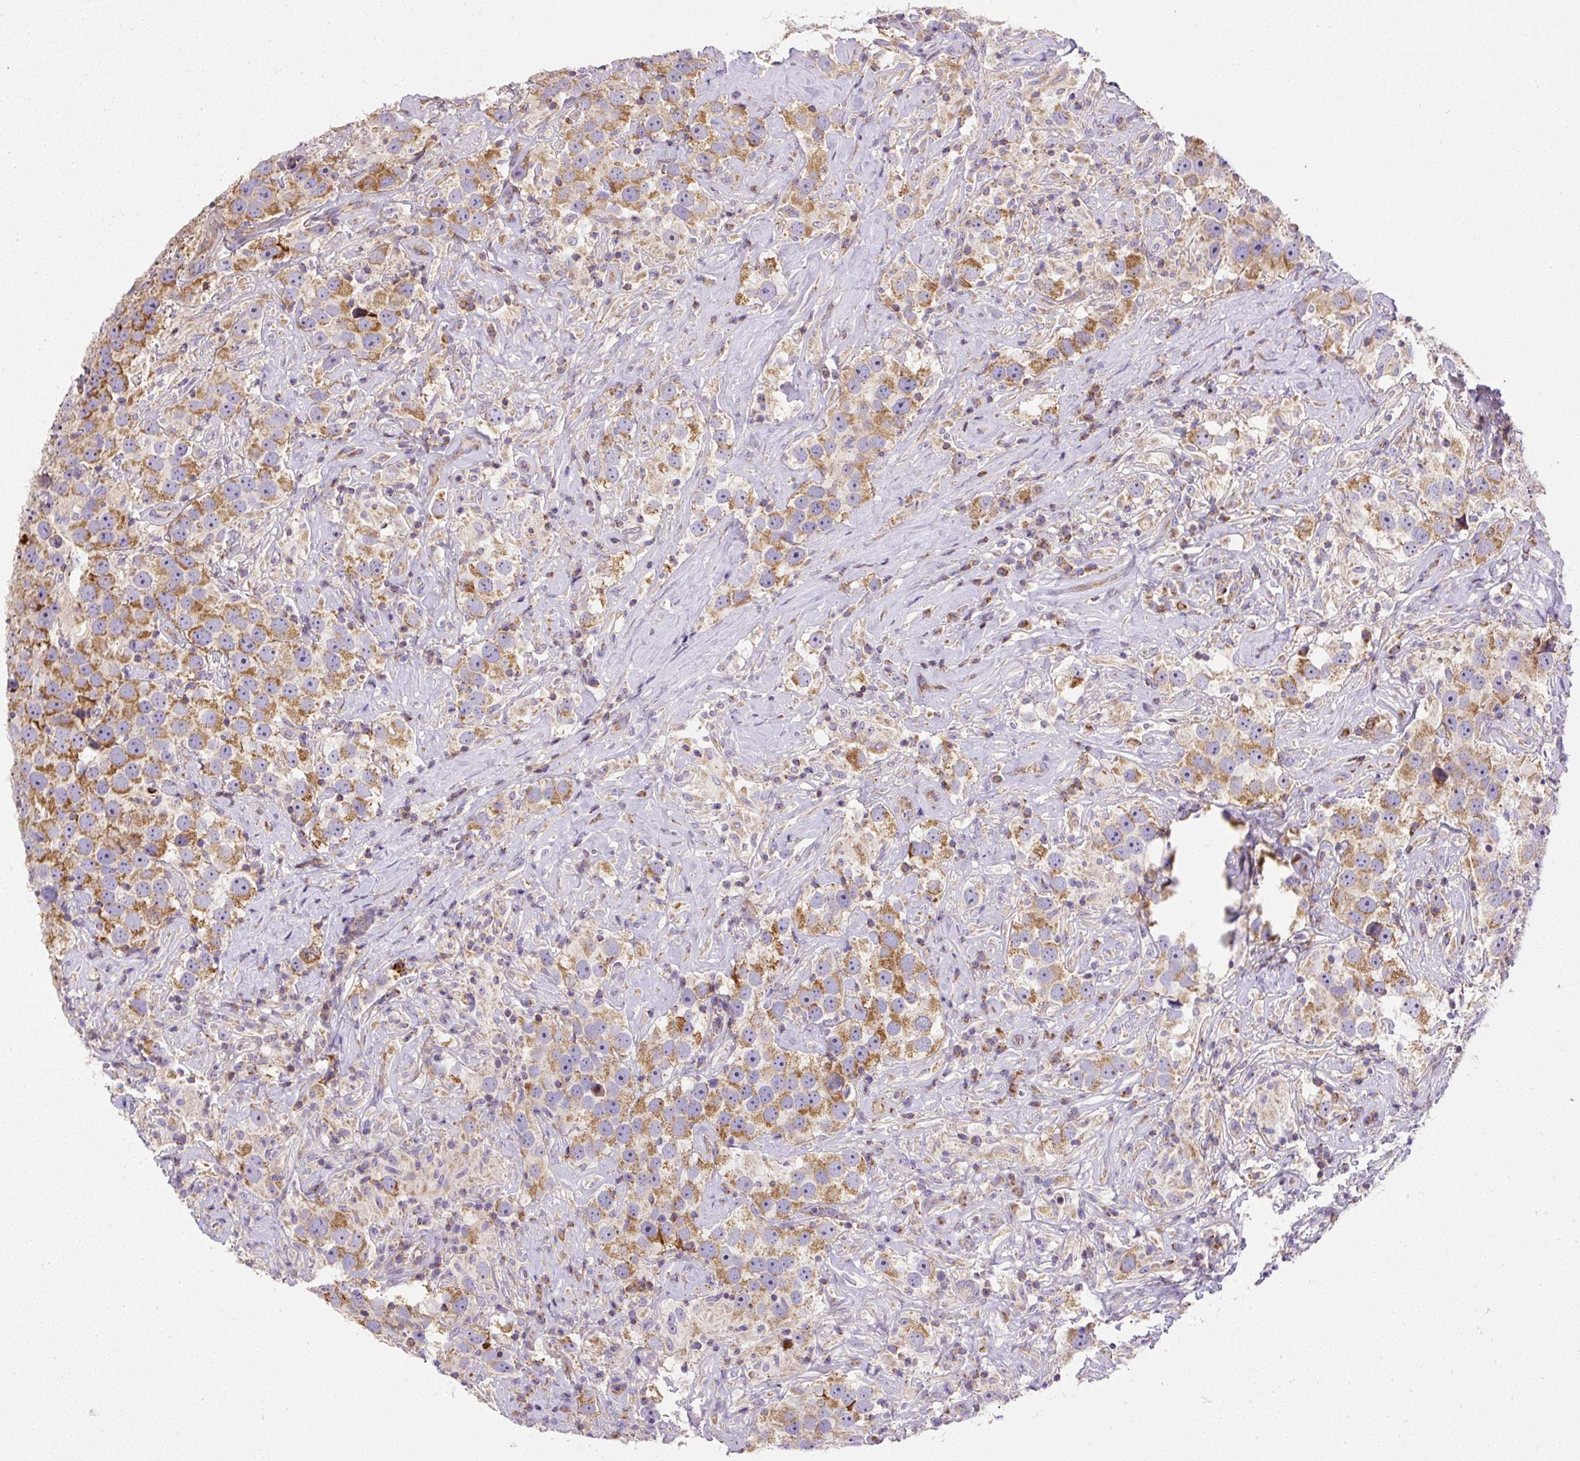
{"staining": {"intensity": "moderate", "quantity": ">75%", "location": "cytoplasmic/membranous"}, "tissue": "testis cancer", "cell_type": "Tumor cells", "image_type": "cancer", "snomed": [{"axis": "morphology", "description": "Seminoma, NOS"}, {"axis": "topography", "description": "Testis"}], "caption": "This photomicrograph displays IHC staining of seminoma (testis), with medium moderate cytoplasmic/membranous staining in approximately >75% of tumor cells.", "gene": "NDUFAF2", "patient": {"sex": "male", "age": 49}}